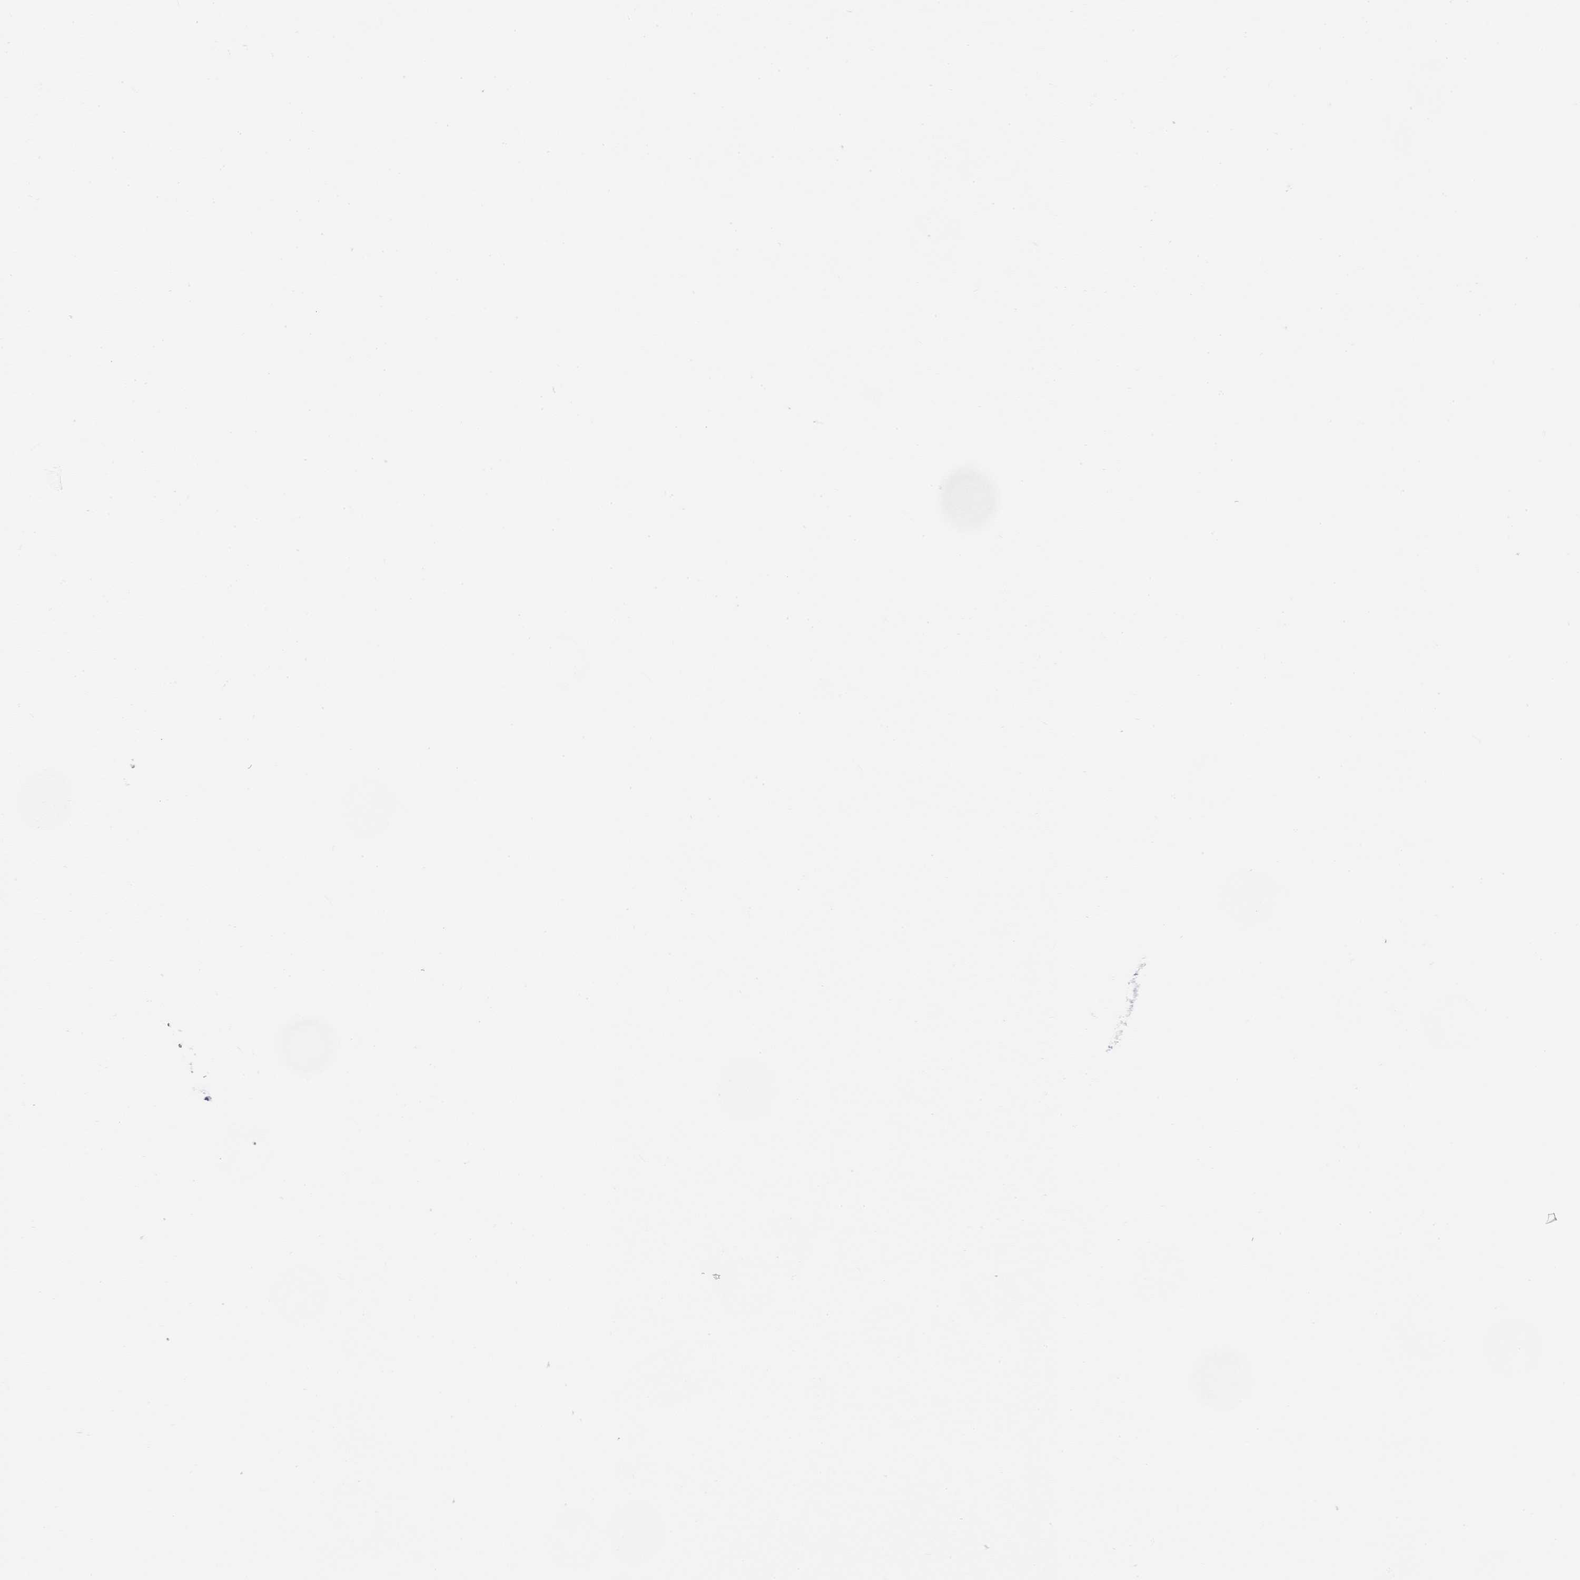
{"staining": {"intensity": "negative", "quantity": "none", "location": "none"}, "tissue": "liver cancer", "cell_type": "Tumor cells", "image_type": "cancer", "snomed": [{"axis": "morphology", "description": "Cholangiocarcinoma"}, {"axis": "topography", "description": "Liver"}], "caption": "Immunohistochemistry photomicrograph of neoplastic tissue: liver cancer stained with DAB displays no significant protein expression in tumor cells.", "gene": "HLA-DQB2", "patient": {"sex": "female", "age": 52}}